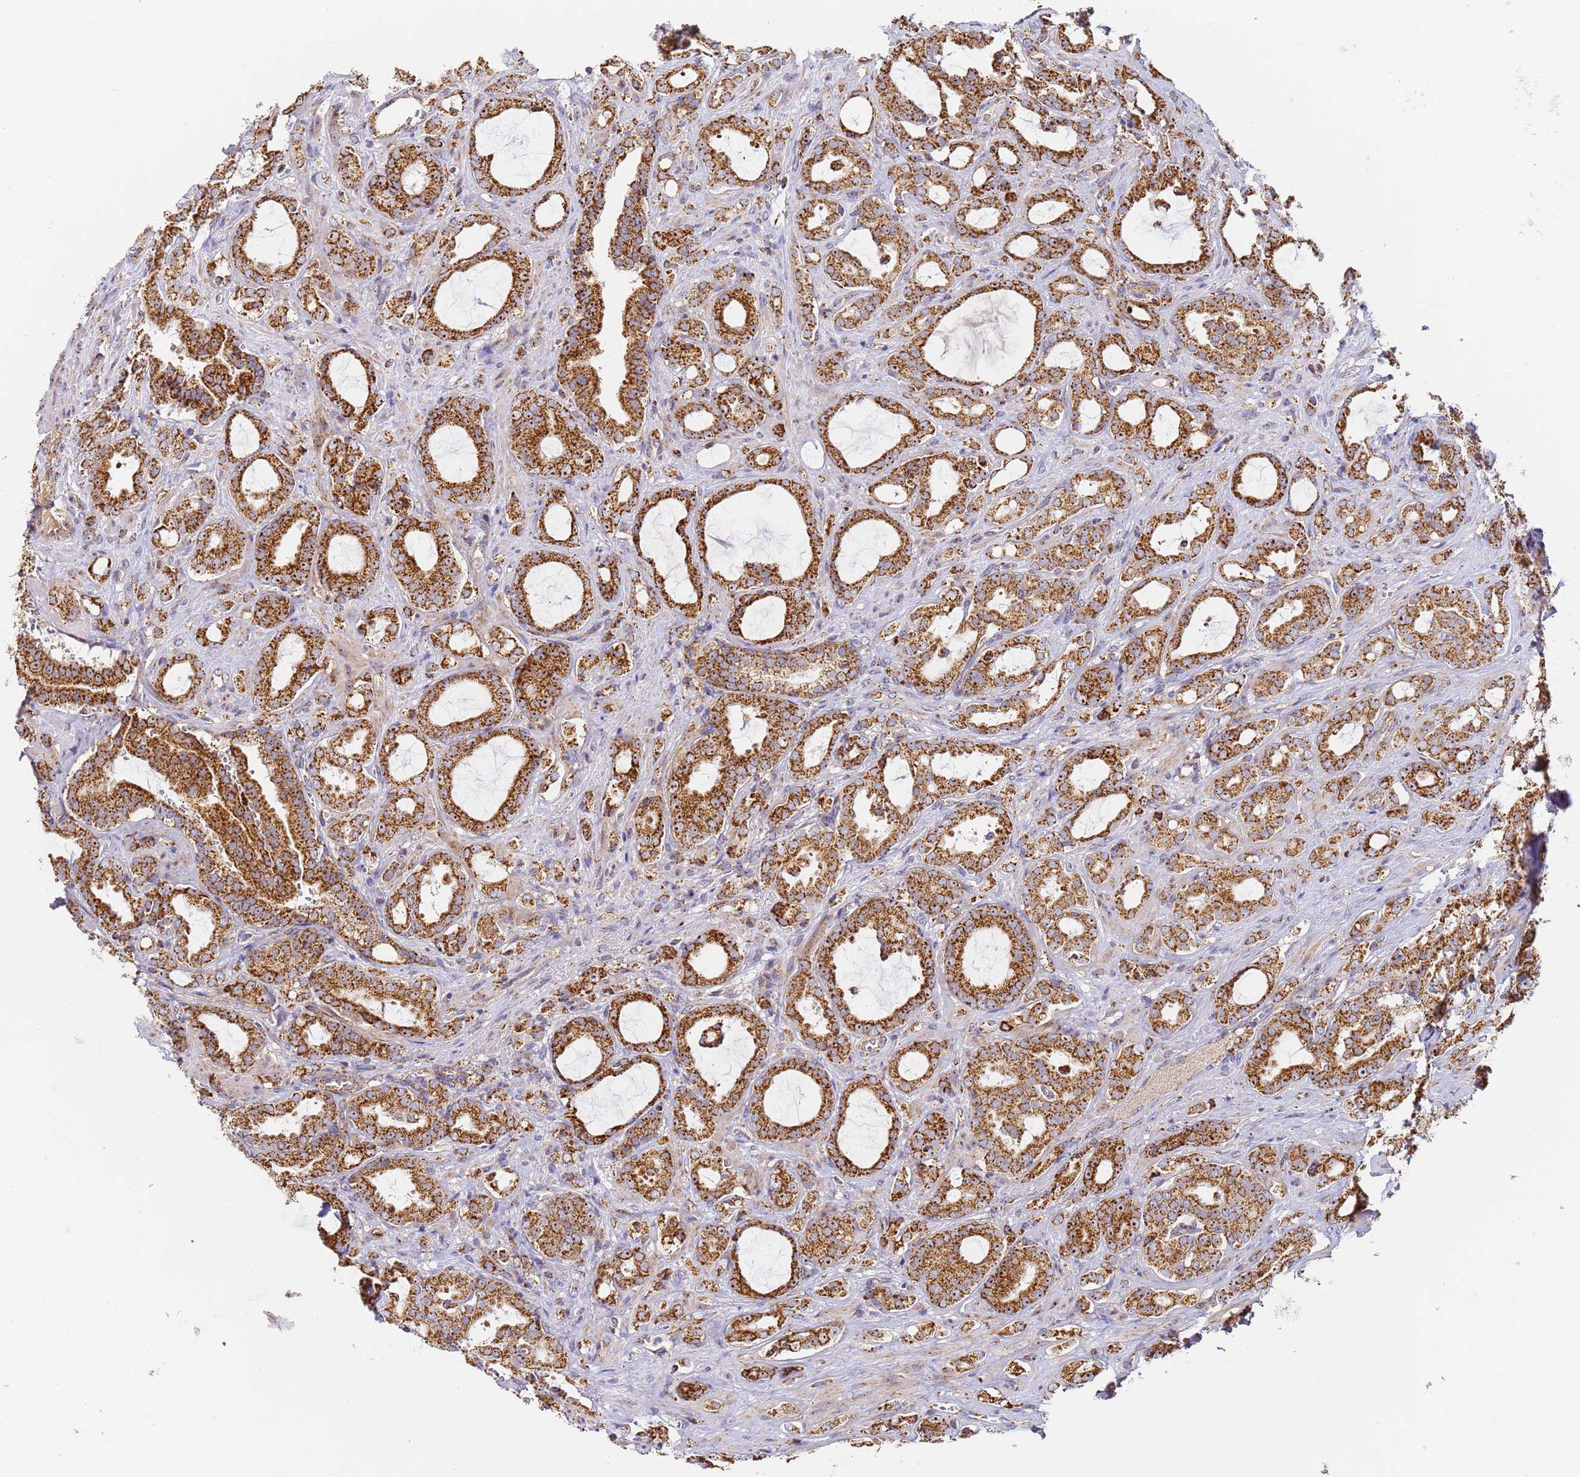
{"staining": {"intensity": "strong", "quantity": ">75%", "location": "cytoplasmic/membranous,nuclear"}, "tissue": "prostate cancer", "cell_type": "Tumor cells", "image_type": "cancer", "snomed": [{"axis": "morphology", "description": "Adenocarcinoma, High grade"}, {"axis": "topography", "description": "Prostate"}], "caption": "Brown immunohistochemical staining in high-grade adenocarcinoma (prostate) displays strong cytoplasmic/membranous and nuclear staining in about >75% of tumor cells.", "gene": "FRG2C", "patient": {"sex": "male", "age": 72}}